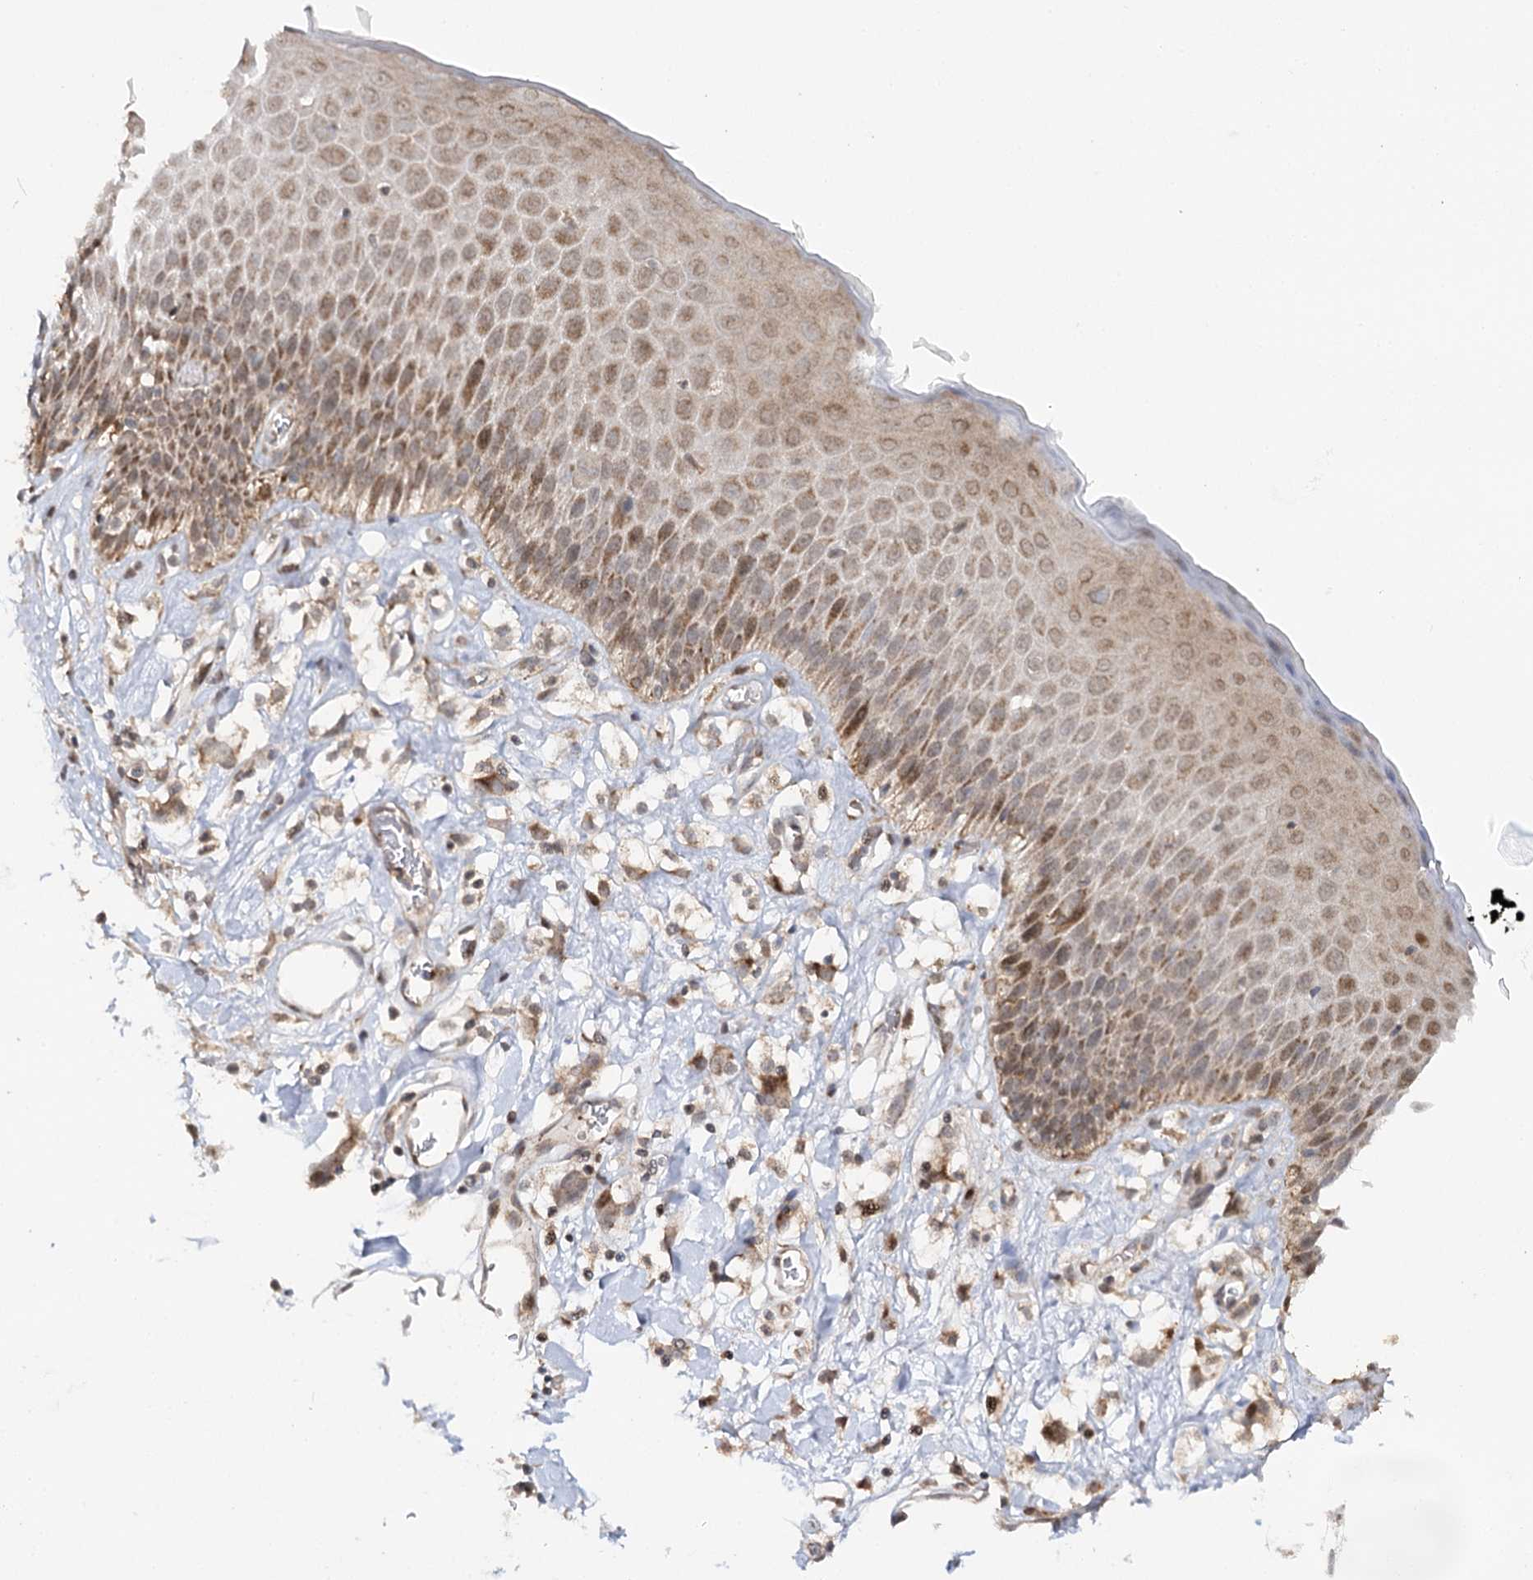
{"staining": {"intensity": "moderate", "quantity": ">75%", "location": "cytoplasmic/membranous"}, "tissue": "skin", "cell_type": "Epidermal cells", "image_type": "normal", "snomed": [{"axis": "morphology", "description": "Normal tissue, NOS"}, {"axis": "topography", "description": "Vulva"}], "caption": "This image displays IHC staining of unremarkable human skin, with medium moderate cytoplasmic/membranous expression in about >75% of epidermal cells.", "gene": "ZNRF3", "patient": {"sex": "female", "age": 68}}